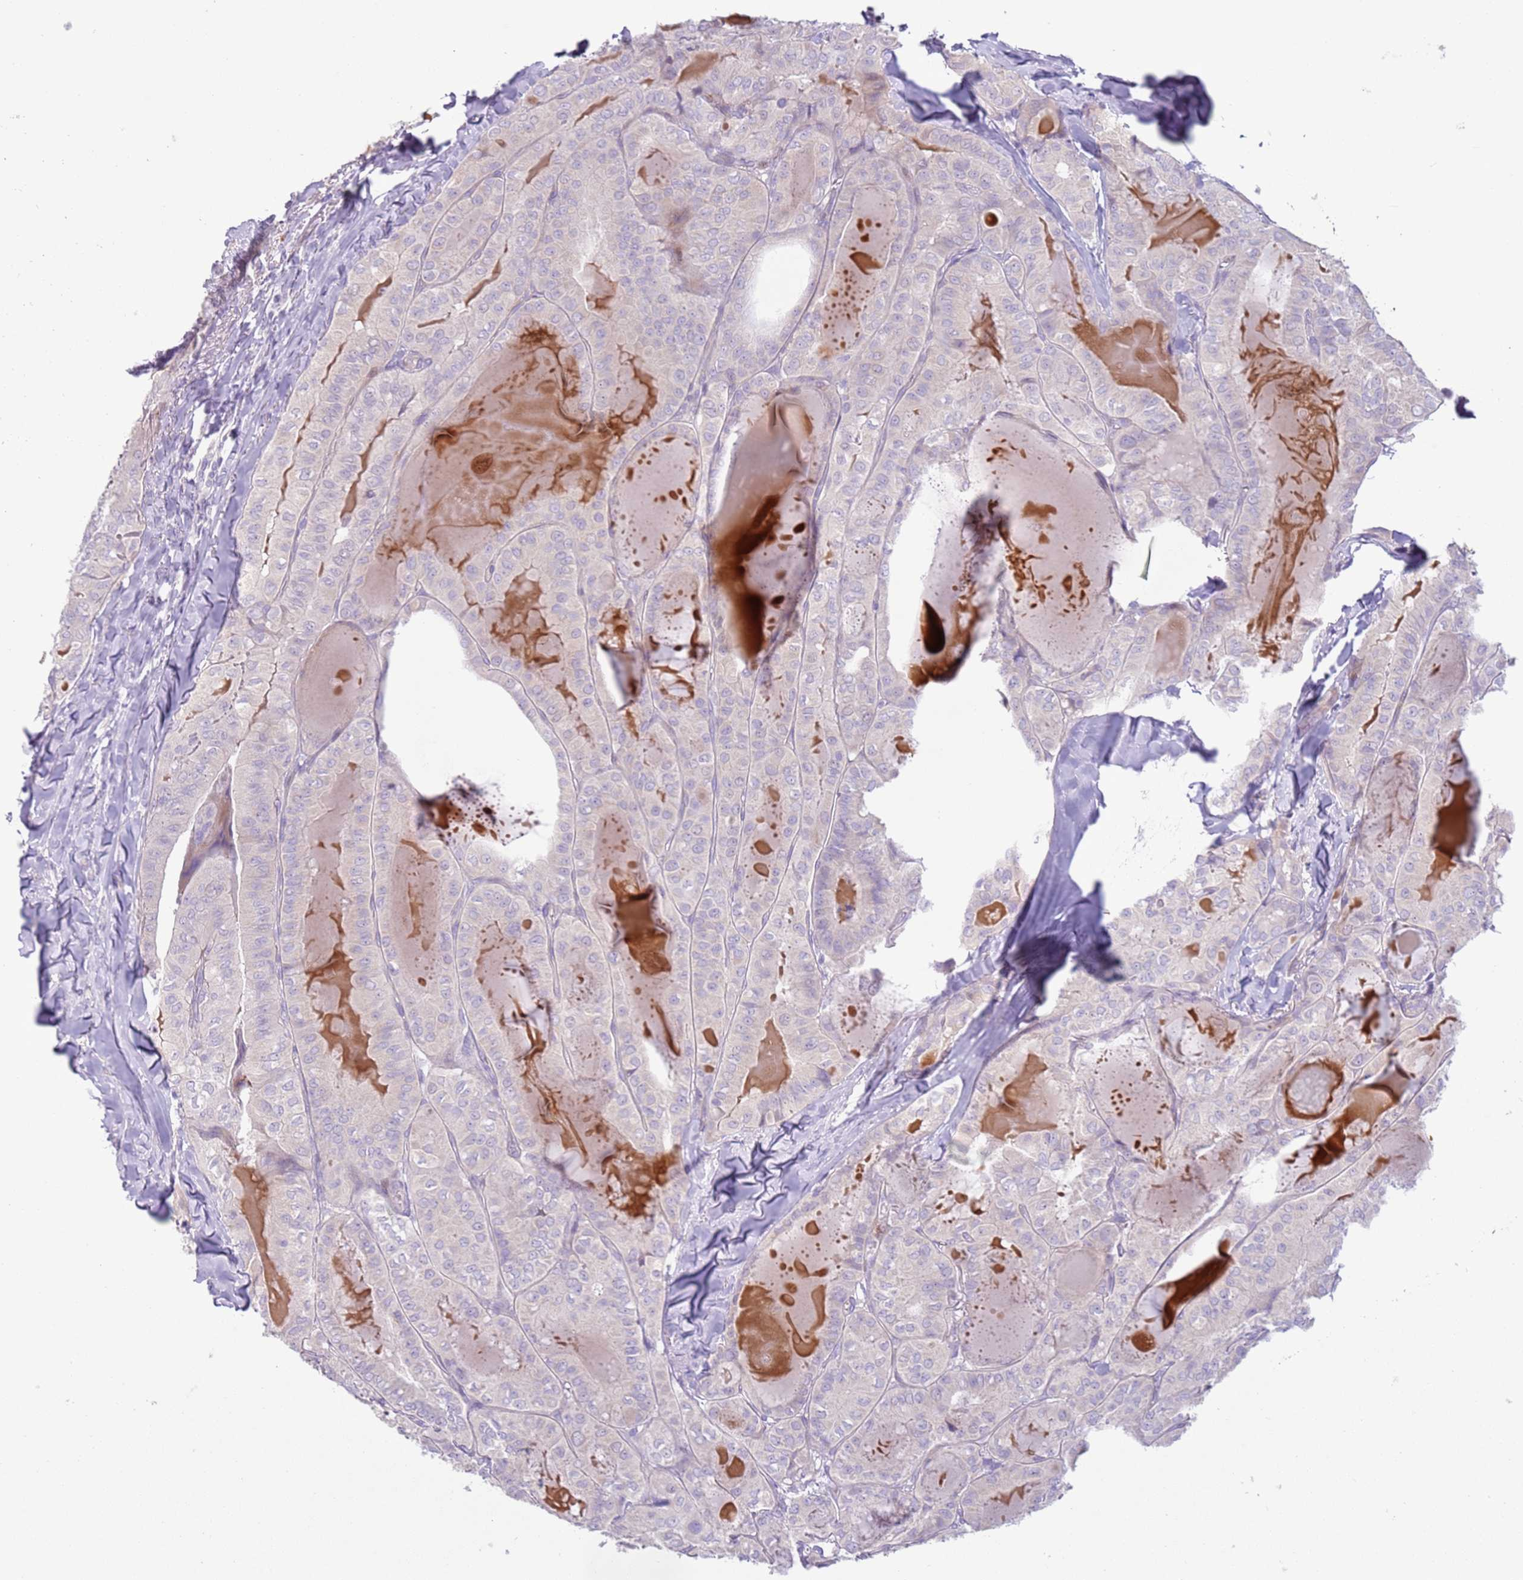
{"staining": {"intensity": "negative", "quantity": "none", "location": "none"}, "tissue": "thyroid cancer", "cell_type": "Tumor cells", "image_type": "cancer", "snomed": [{"axis": "morphology", "description": "Papillary adenocarcinoma, NOS"}, {"axis": "topography", "description": "Thyroid gland"}], "caption": "Immunohistochemical staining of papillary adenocarcinoma (thyroid) shows no significant positivity in tumor cells.", "gene": "ZNF239", "patient": {"sex": "female", "age": 68}}